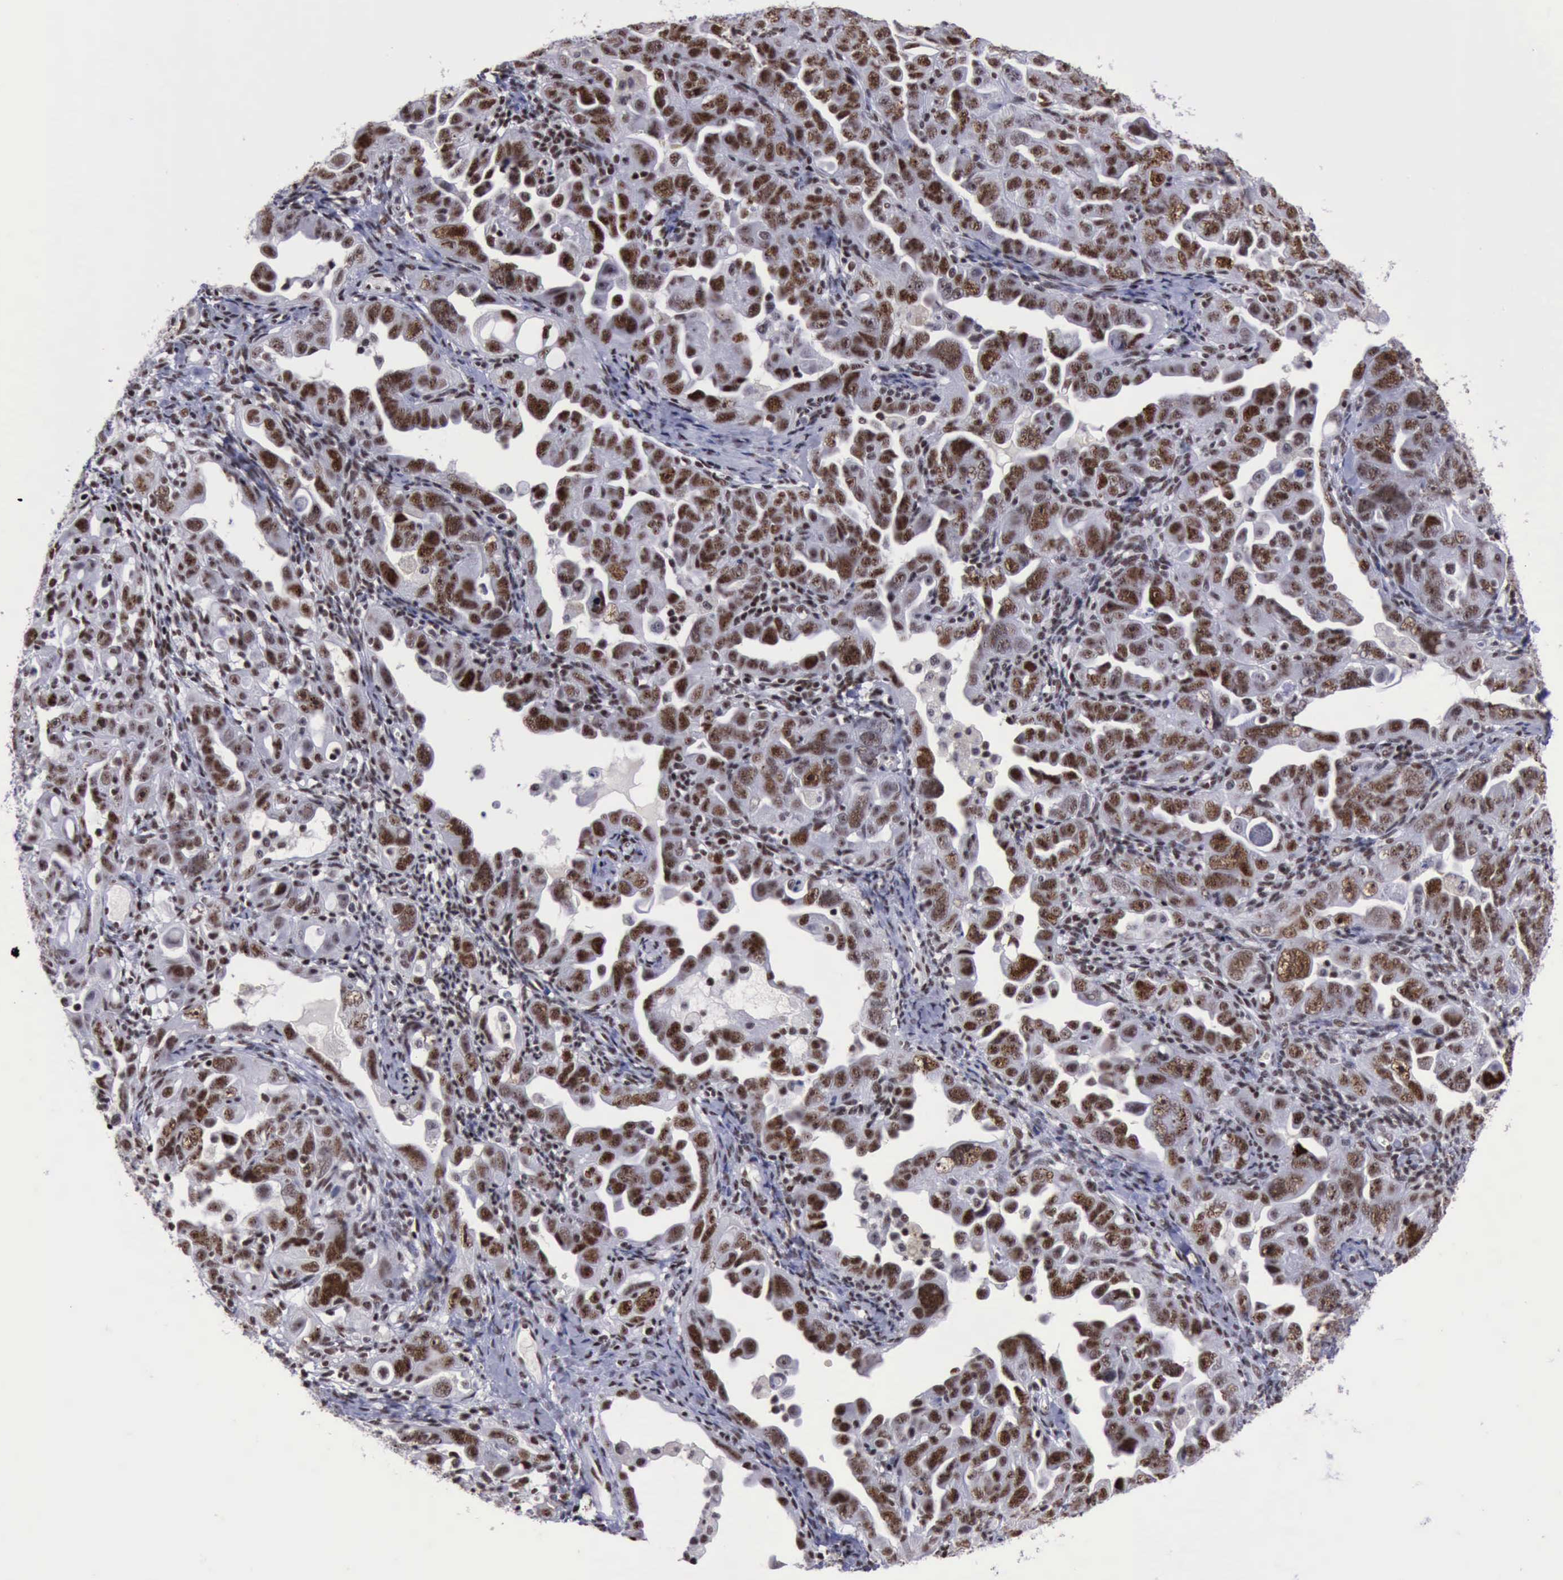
{"staining": {"intensity": "moderate", "quantity": "25%-75%", "location": "nuclear"}, "tissue": "ovarian cancer", "cell_type": "Tumor cells", "image_type": "cancer", "snomed": [{"axis": "morphology", "description": "Cystadenocarcinoma, serous, NOS"}, {"axis": "topography", "description": "Ovary"}], "caption": "Immunohistochemical staining of ovarian serous cystadenocarcinoma displays medium levels of moderate nuclear protein staining in about 25%-75% of tumor cells.", "gene": "YY1", "patient": {"sex": "female", "age": 66}}